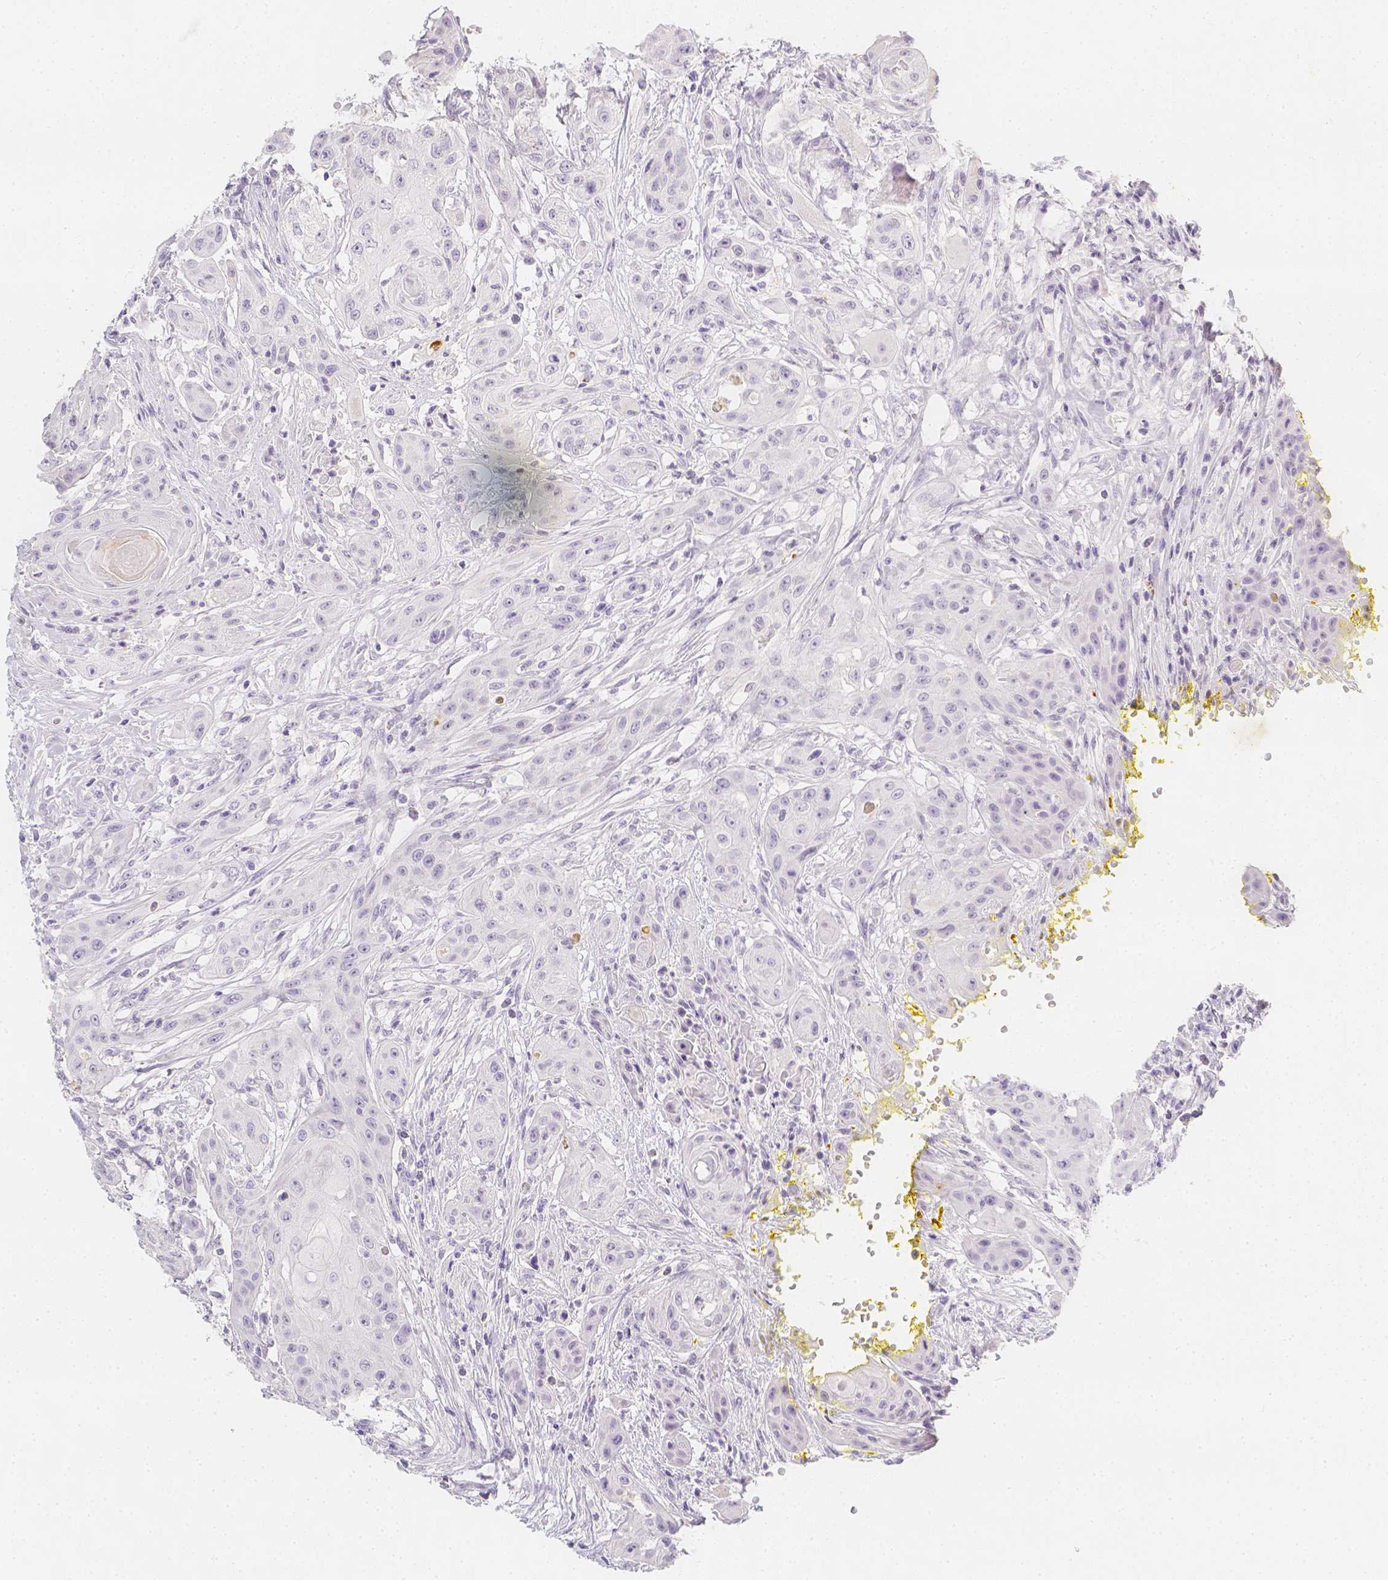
{"staining": {"intensity": "negative", "quantity": "none", "location": "none"}, "tissue": "head and neck cancer", "cell_type": "Tumor cells", "image_type": "cancer", "snomed": [{"axis": "morphology", "description": "Squamous cell carcinoma, NOS"}, {"axis": "topography", "description": "Oral tissue"}, {"axis": "topography", "description": "Head-Neck"}, {"axis": "topography", "description": "Neck, NOS"}], "caption": "There is no significant positivity in tumor cells of head and neck squamous cell carcinoma.", "gene": "SLC18A1", "patient": {"sex": "female", "age": 55}}